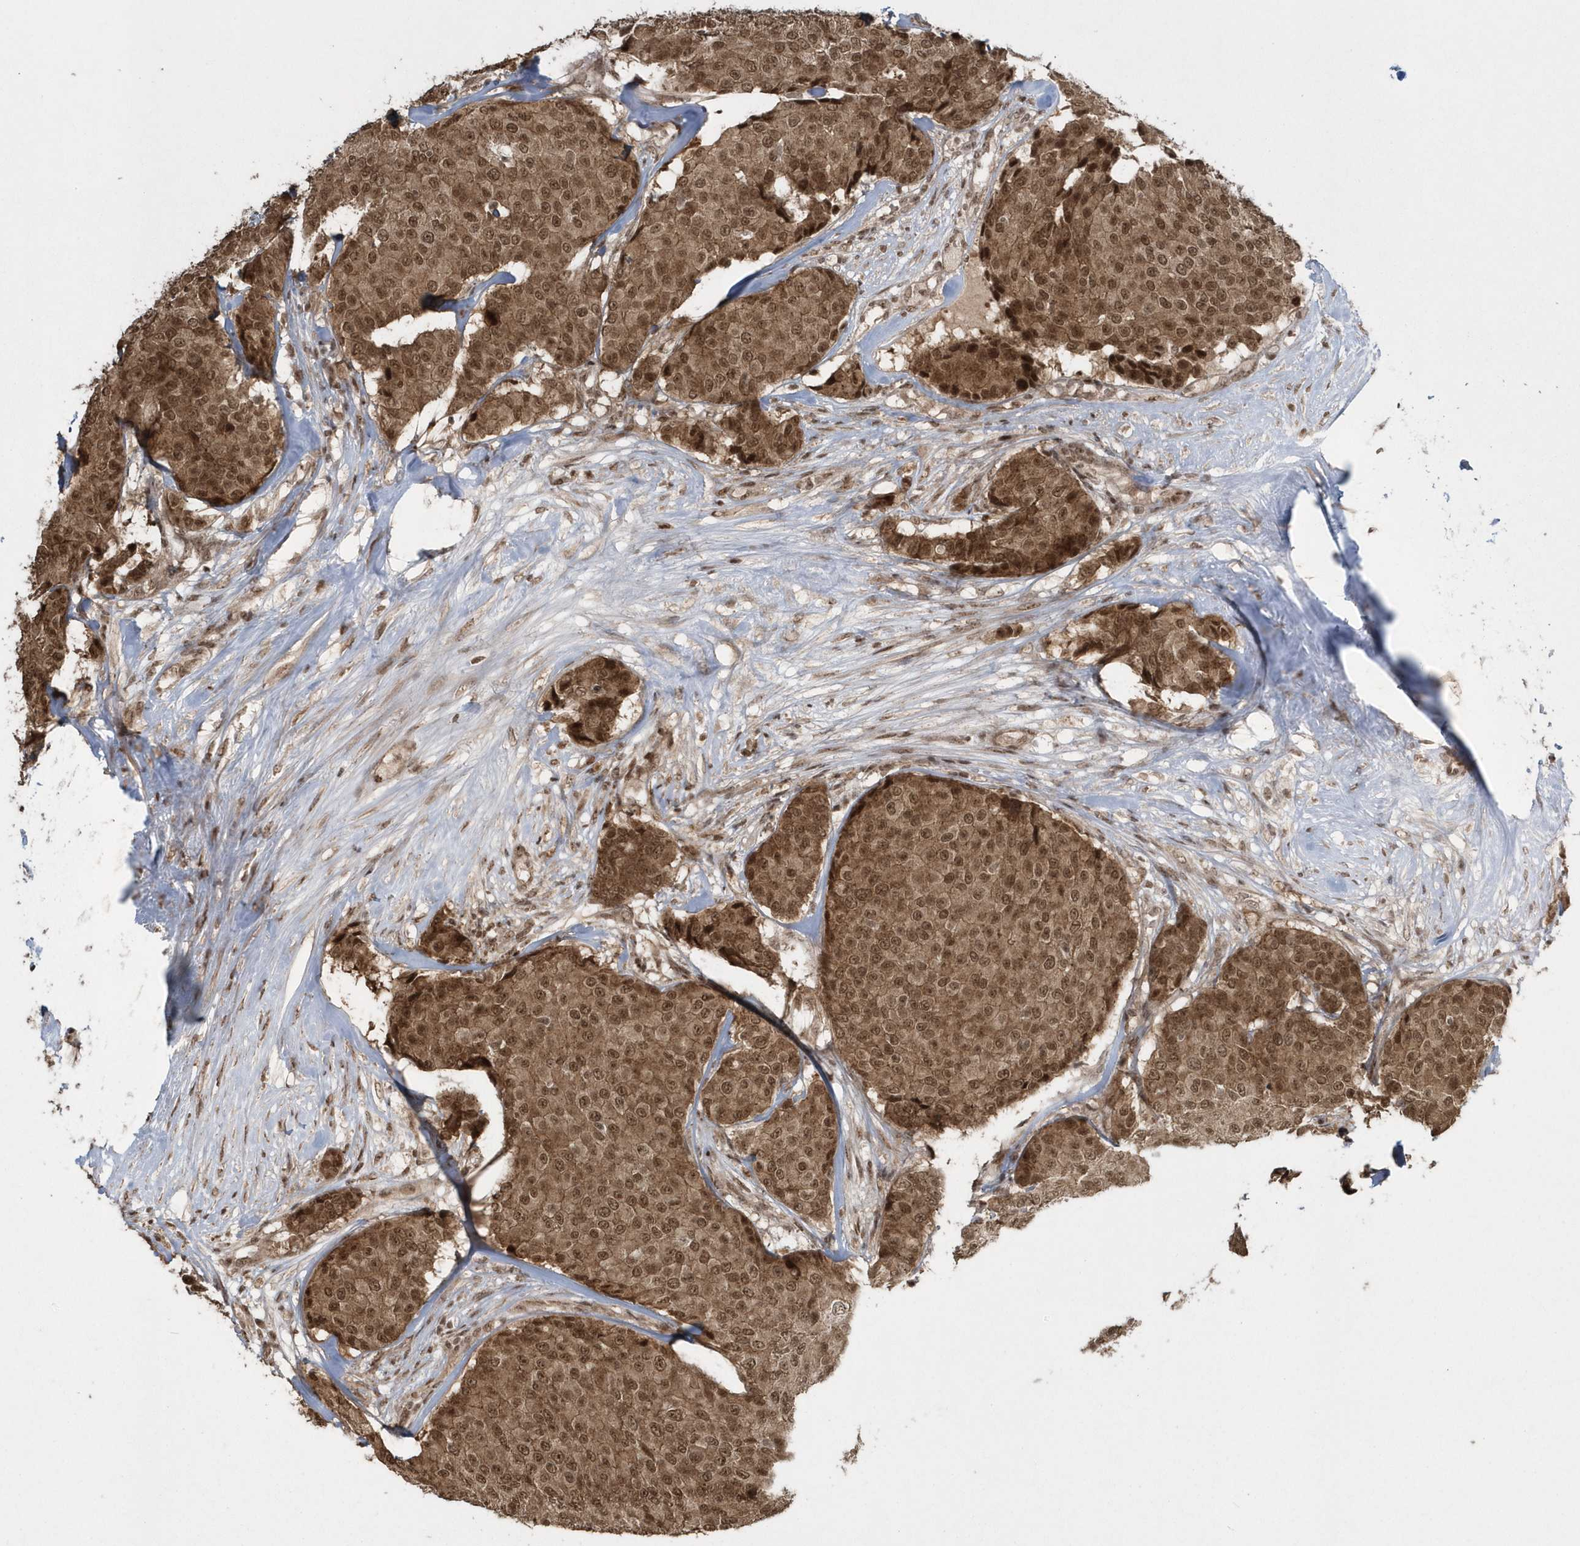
{"staining": {"intensity": "moderate", "quantity": ">75%", "location": "cytoplasmic/membranous,nuclear"}, "tissue": "breast cancer", "cell_type": "Tumor cells", "image_type": "cancer", "snomed": [{"axis": "morphology", "description": "Duct carcinoma"}, {"axis": "topography", "description": "Breast"}], "caption": "High-magnification brightfield microscopy of invasive ductal carcinoma (breast) stained with DAB (brown) and counterstained with hematoxylin (blue). tumor cells exhibit moderate cytoplasmic/membranous and nuclear expression is appreciated in approximately>75% of cells.", "gene": "EPB41L4A", "patient": {"sex": "female", "age": 75}}